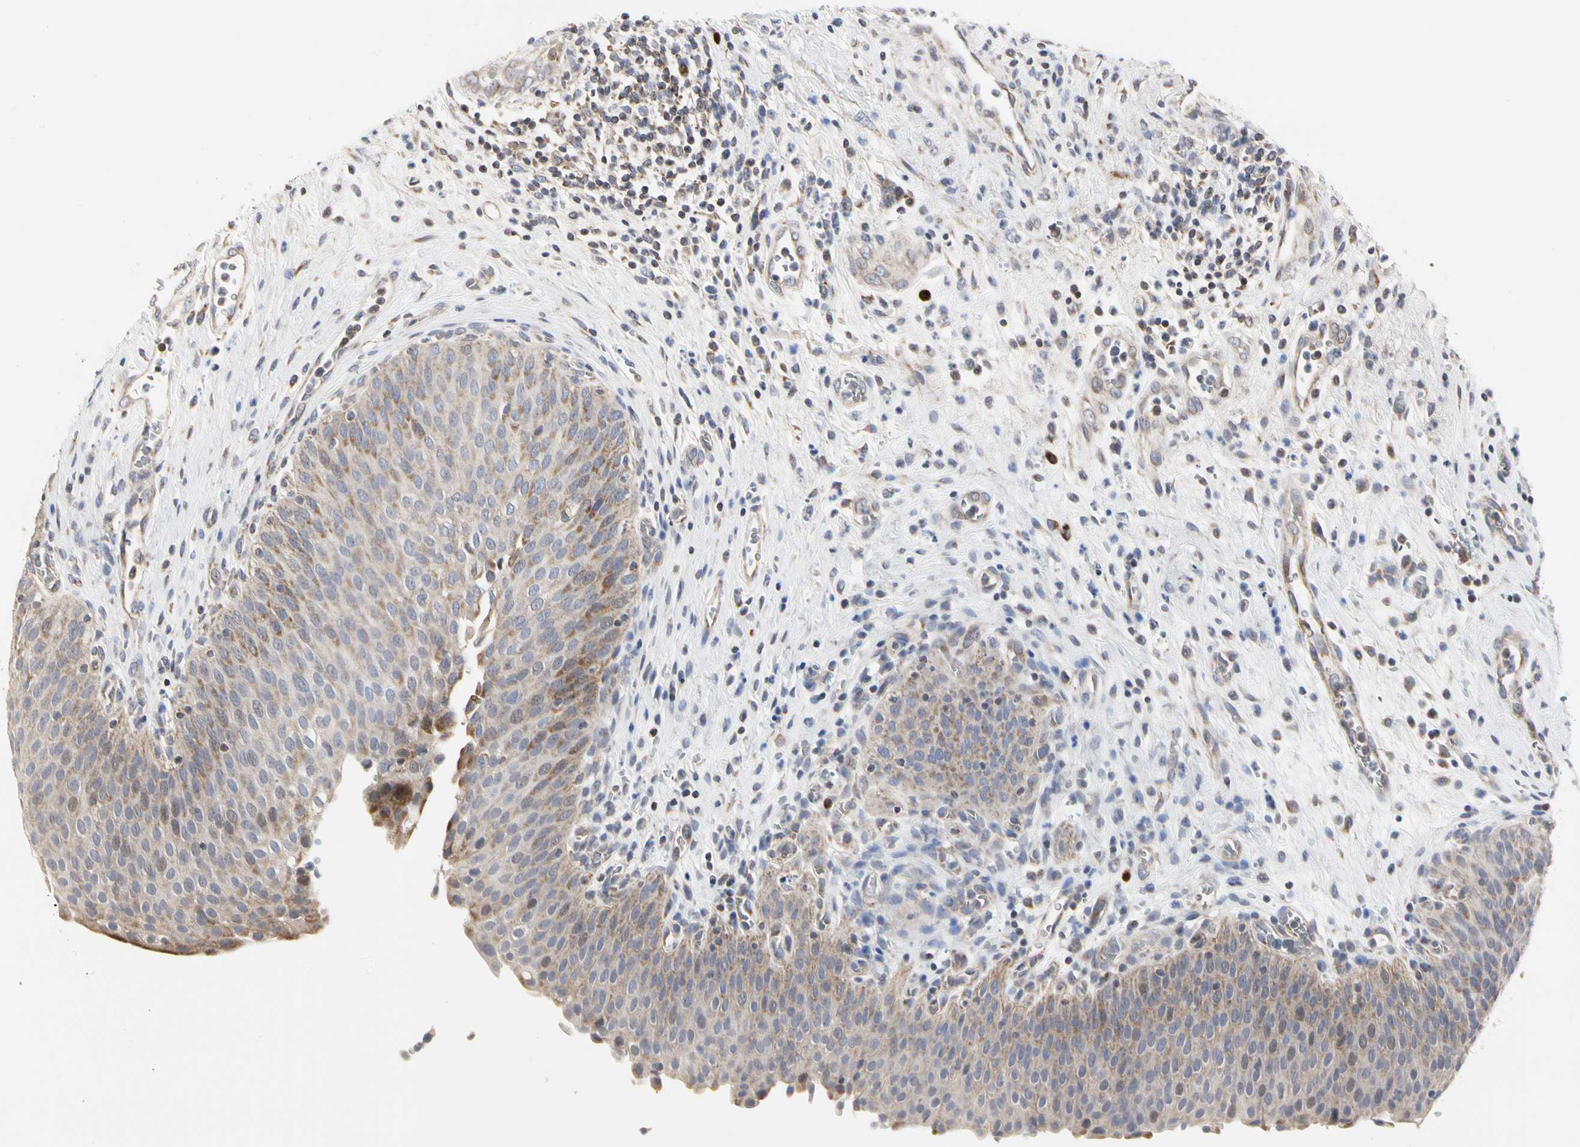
{"staining": {"intensity": "weak", "quantity": ">75%", "location": "cytoplasmic/membranous"}, "tissue": "urinary bladder", "cell_type": "Urothelial cells", "image_type": "normal", "snomed": [{"axis": "morphology", "description": "Normal tissue, NOS"}, {"axis": "morphology", "description": "Dysplasia, NOS"}, {"axis": "topography", "description": "Urinary bladder"}], "caption": "This histopathology image demonstrates immunohistochemistry (IHC) staining of unremarkable human urinary bladder, with low weak cytoplasmic/membranous expression in approximately >75% of urothelial cells.", "gene": "TSKU", "patient": {"sex": "male", "age": 35}}